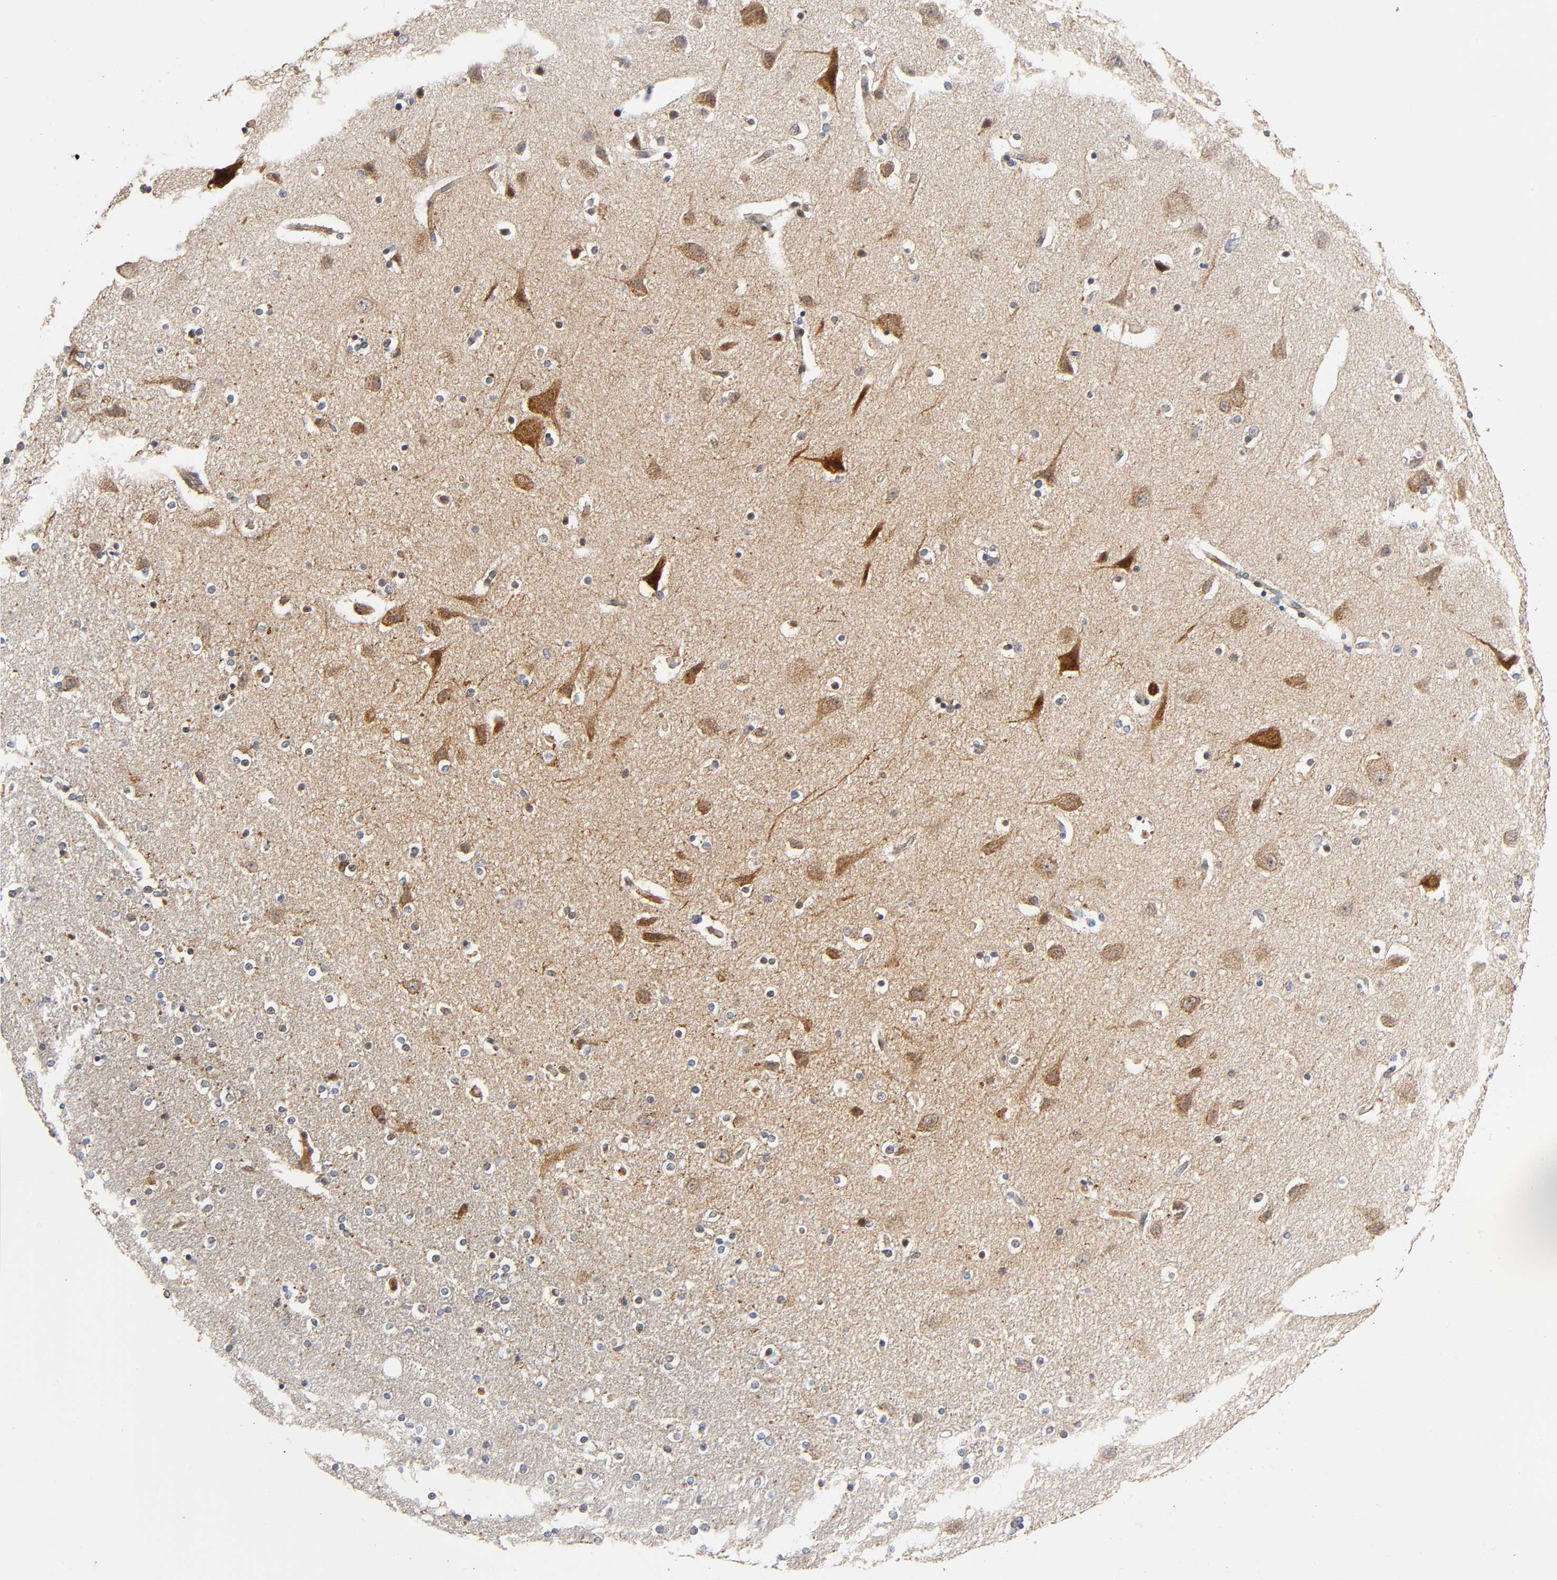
{"staining": {"intensity": "moderate", "quantity": "<25%", "location": "cytoplasmic/membranous"}, "tissue": "caudate", "cell_type": "Glial cells", "image_type": "normal", "snomed": [{"axis": "morphology", "description": "Normal tissue, NOS"}, {"axis": "topography", "description": "Lateral ventricle wall"}], "caption": "A brown stain labels moderate cytoplasmic/membranous positivity of a protein in glial cells of unremarkable caudate. The protein of interest is stained brown, and the nuclei are stained in blue (DAB (3,3'-diaminobenzidine) IHC with brightfield microscopy, high magnification).", "gene": "CASP9", "patient": {"sex": "female", "age": 54}}